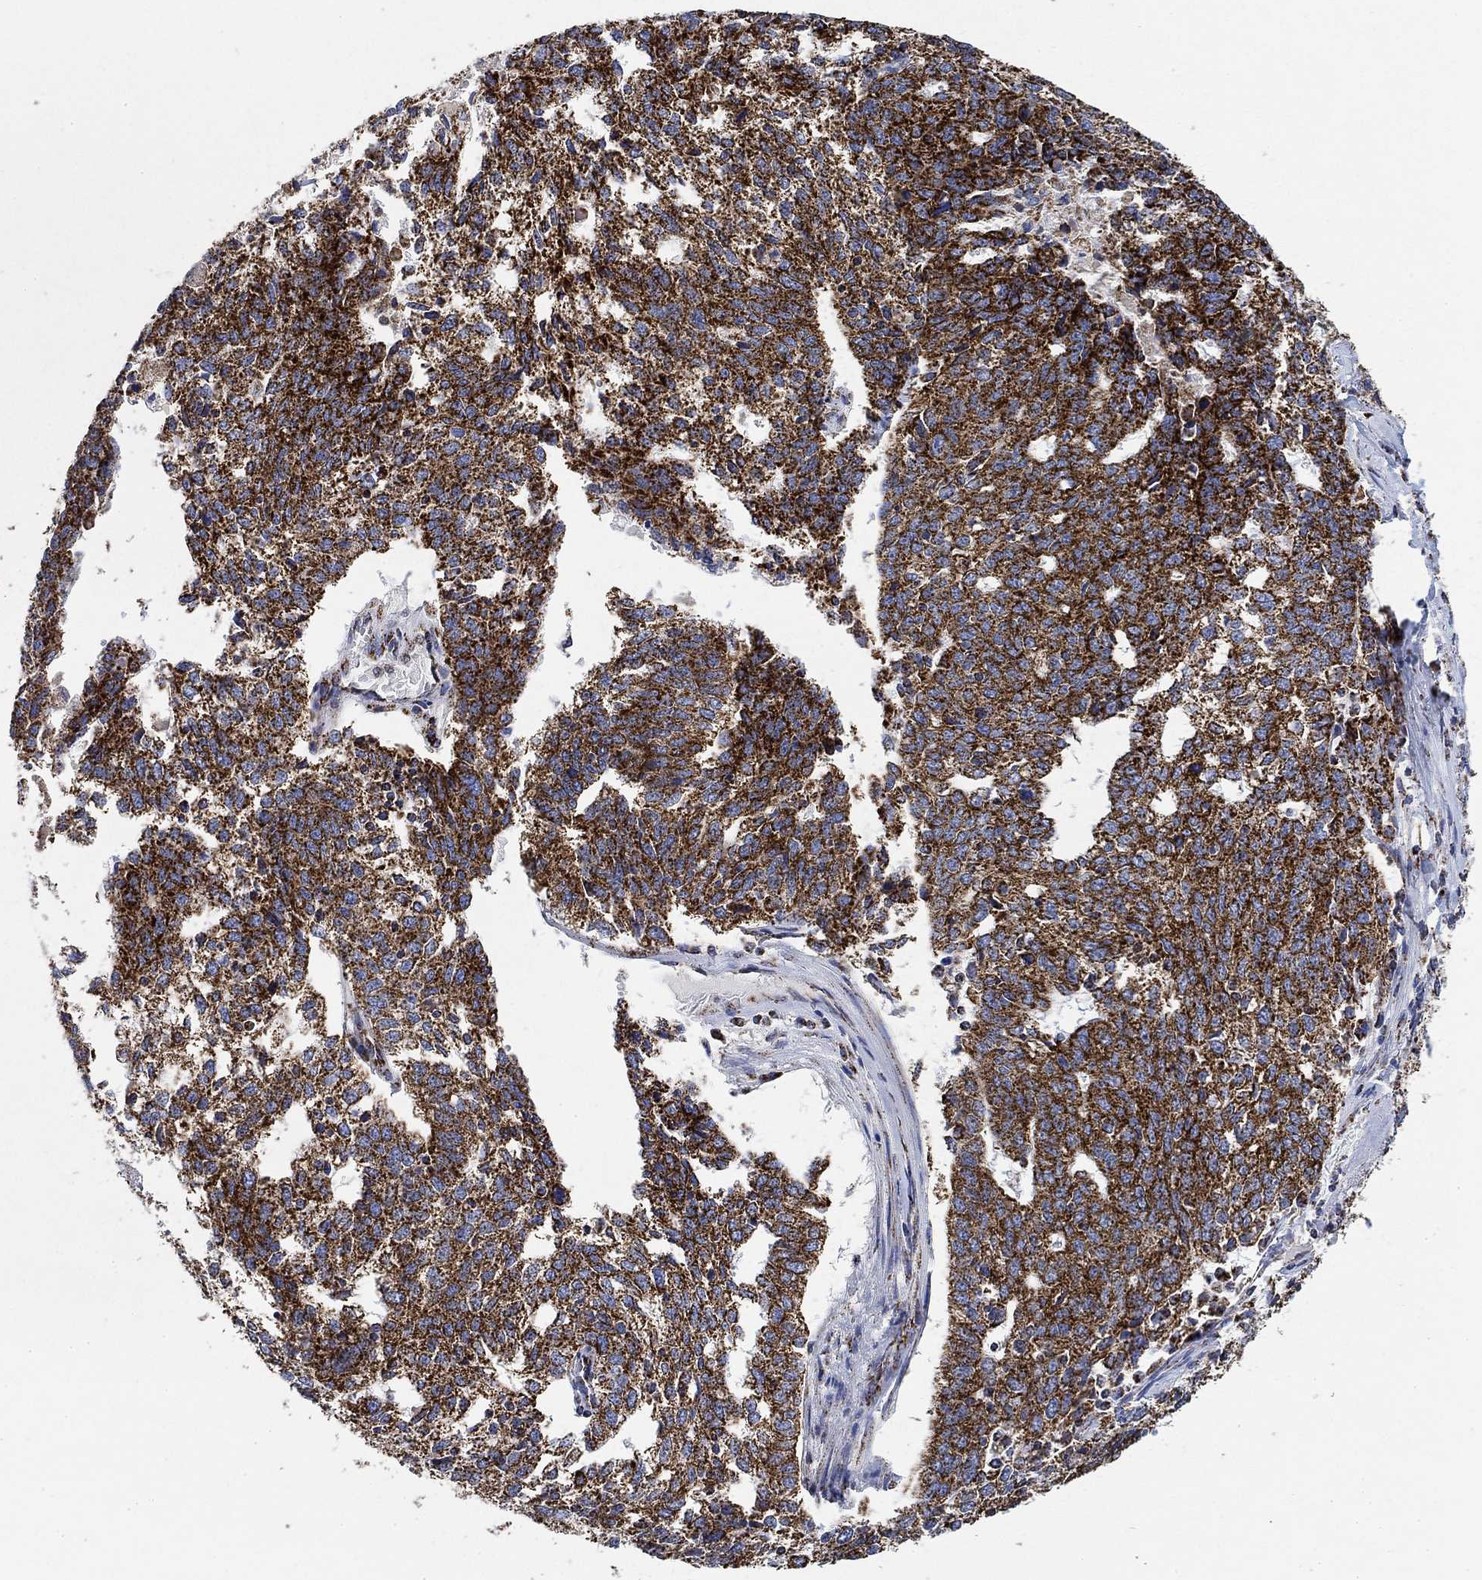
{"staining": {"intensity": "strong", "quantity": ">75%", "location": "cytoplasmic/membranous"}, "tissue": "ovarian cancer", "cell_type": "Tumor cells", "image_type": "cancer", "snomed": [{"axis": "morphology", "description": "Cystadenocarcinoma, serous, NOS"}, {"axis": "topography", "description": "Ovary"}], "caption": "IHC histopathology image of ovarian serous cystadenocarcinoma stained for a protein (brown), which displays high levels of strong cytoplasmic/membranous expression in approximately >75% of tumor cells.", "gene": "NDUFS3", "patient": {"sex": "female", "age": 71}}